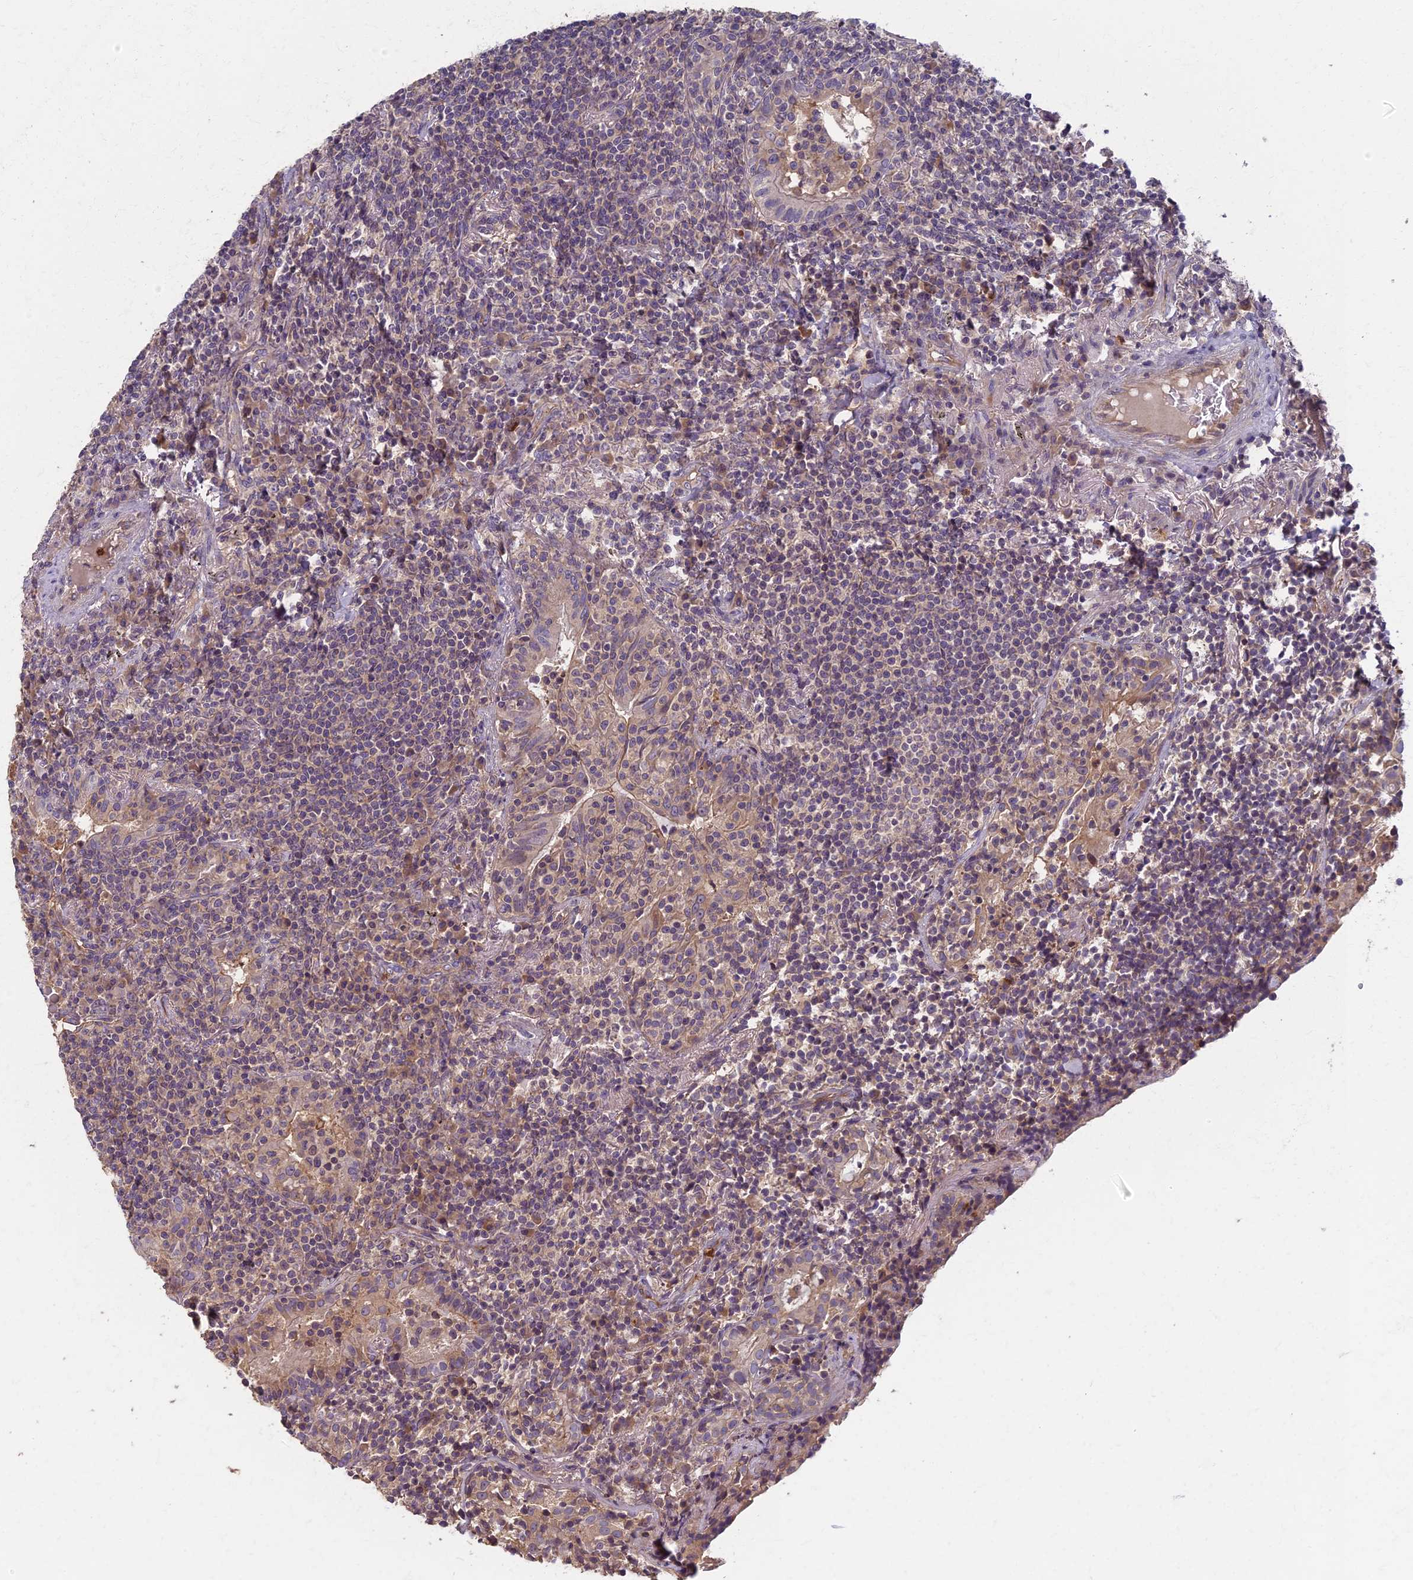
{"staining": {"intensity": "negative", "quantity": "none", "location": "none"}, "tissue": "lymphoma", "cell_type": "Tumor cells", "image_type": "cancer", "snomed": [{"axis": "morphology", "description": "Malignant lymphoma, non-Hodgkin's type, Low grade"}, {"axis": "topography", "description": "Lung"}], "caption": "Low-grade malignant lymphoma, non-Hodgkin's type stained for a protein using immunohistochemistry (IHC) demonstrates no positivity tumor cells.", "gene": "AP4E1", "patient": {"sex": "female", "age": 71}}